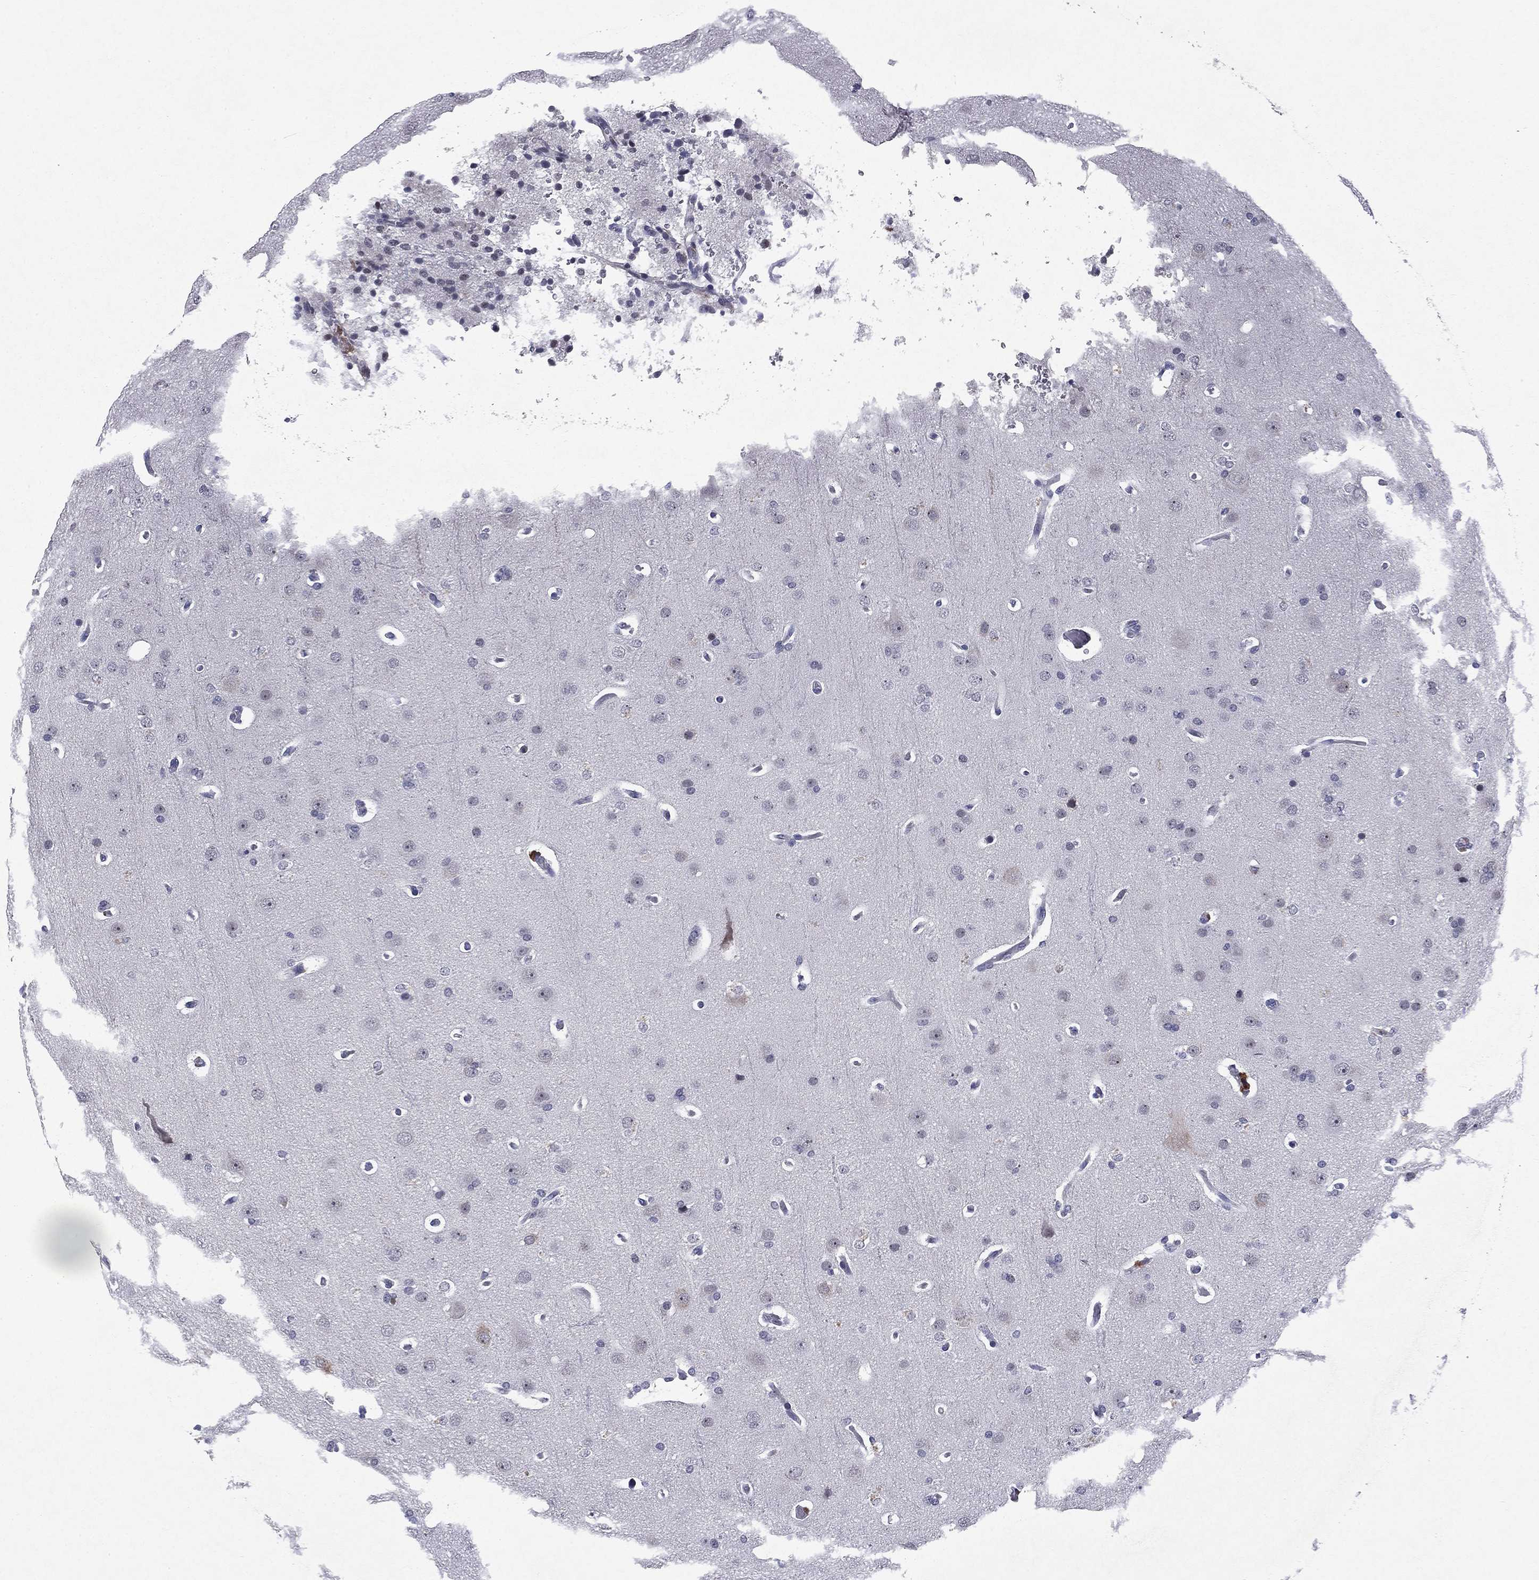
{"staining": {"intensity": "negative", "quantity": "none", "location": "none"}, "tissue": "glioma", "cell_type": "Tumor cells", "image_type": "cancer", "snomed": [{"axis": "morphology", "description": "Glioma, malignant, Low grade"}, {"axis": "topography", "description": "Brain"}], "caption": "A histopathology image of human glioma is negative for staining in tumor cells.", "gene": "ECM1", "patient": {"sex": "male", "age": 41}}